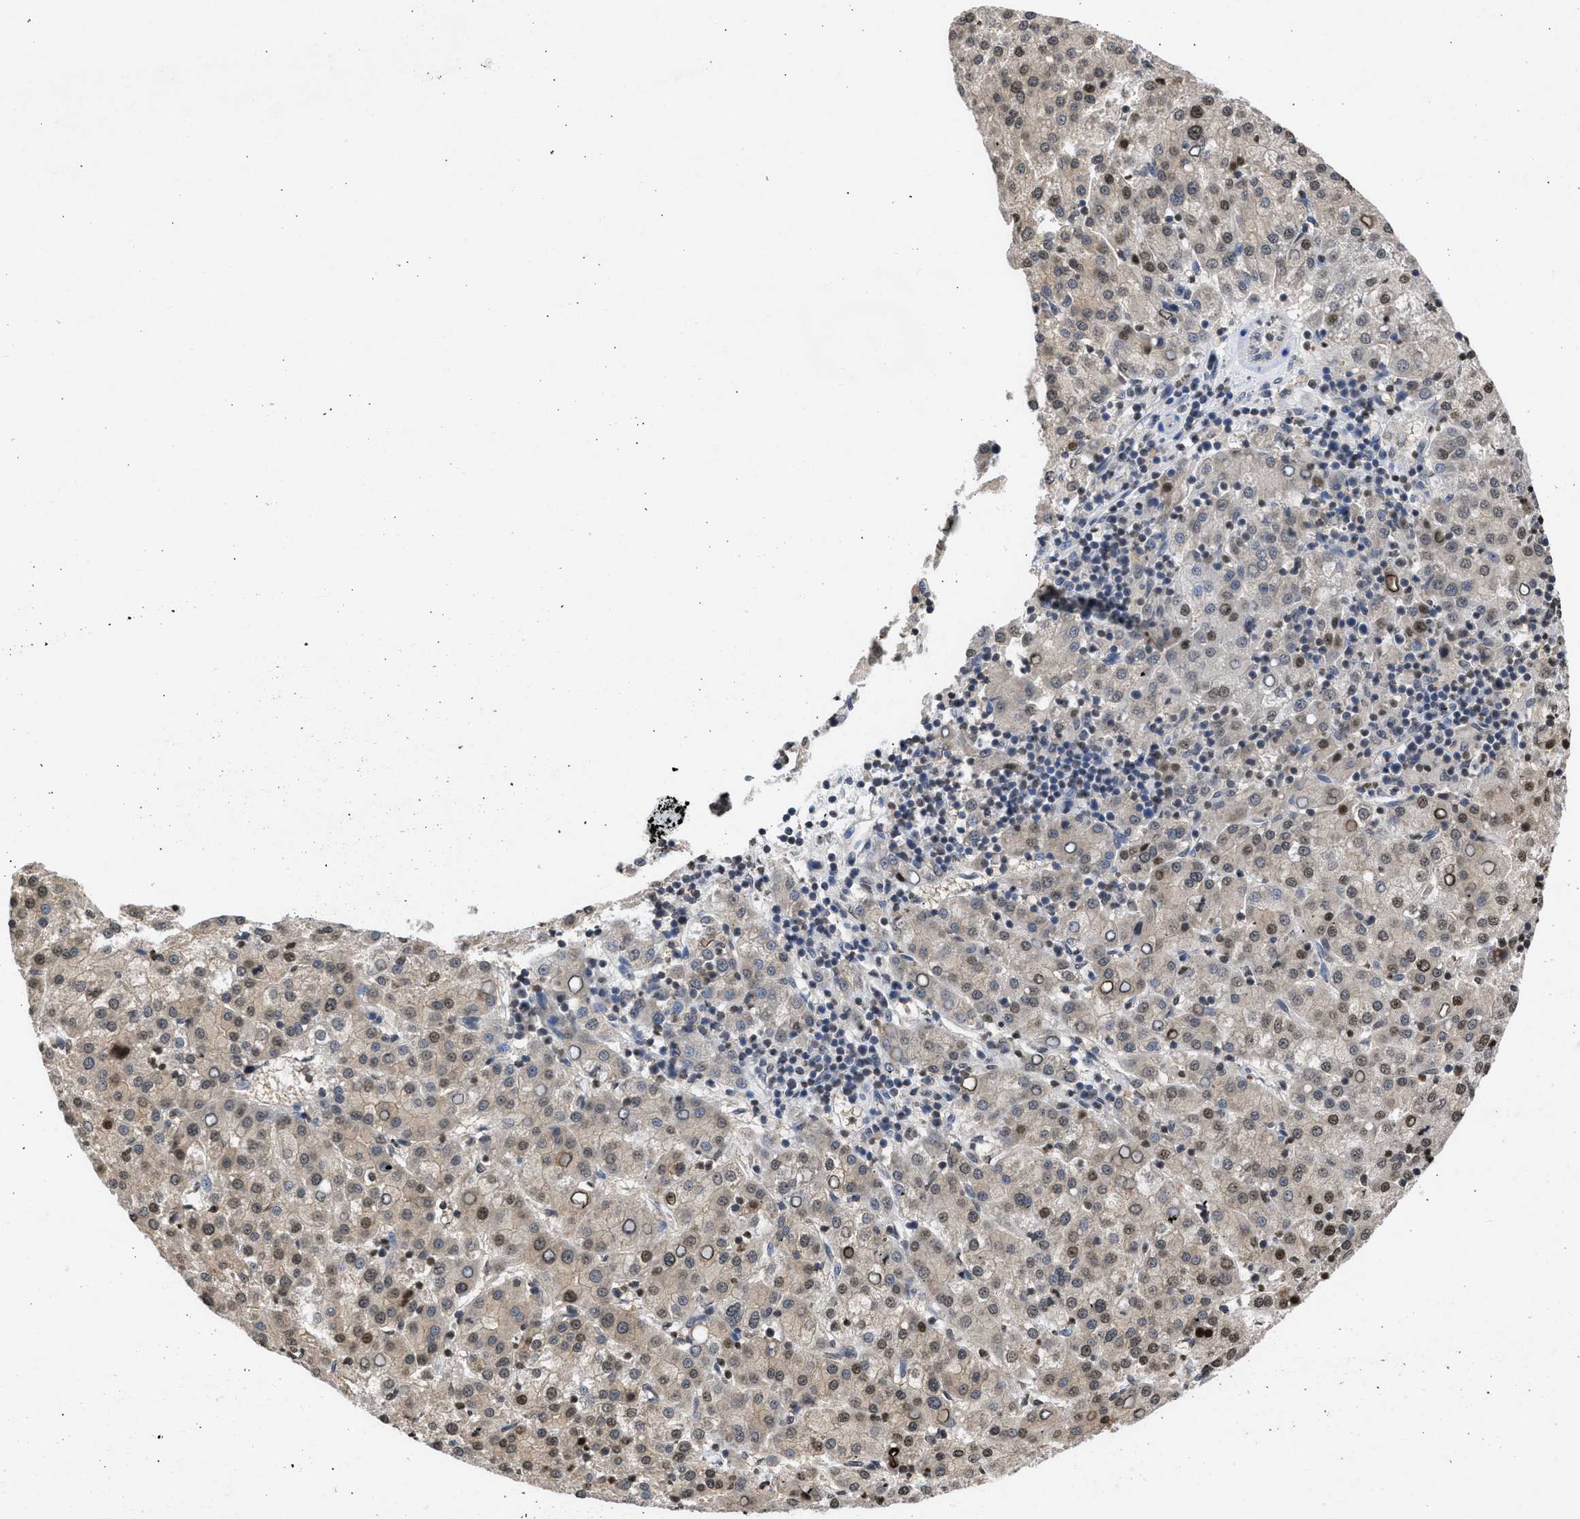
{"staining": {"intensity": "weak", "quantity": "25%-75%", "location": "nuclear"}, "tissue": "liver cancer", "cell_type": "Tumor cells", "image_type": "cancer", "snomed": [{"axis": "morphology", "description": "Carcinoma, Hepatocellular, NOS"}, {"axis": "topography", "description": "Liver"}], "caption": "Weak nuclear positivity for a protein is identified in approximately 25%-75% of tumor cells of liver cancer using IHC.", "gene": "NUP35", "patient": {"sex": "female", "age": 58}}